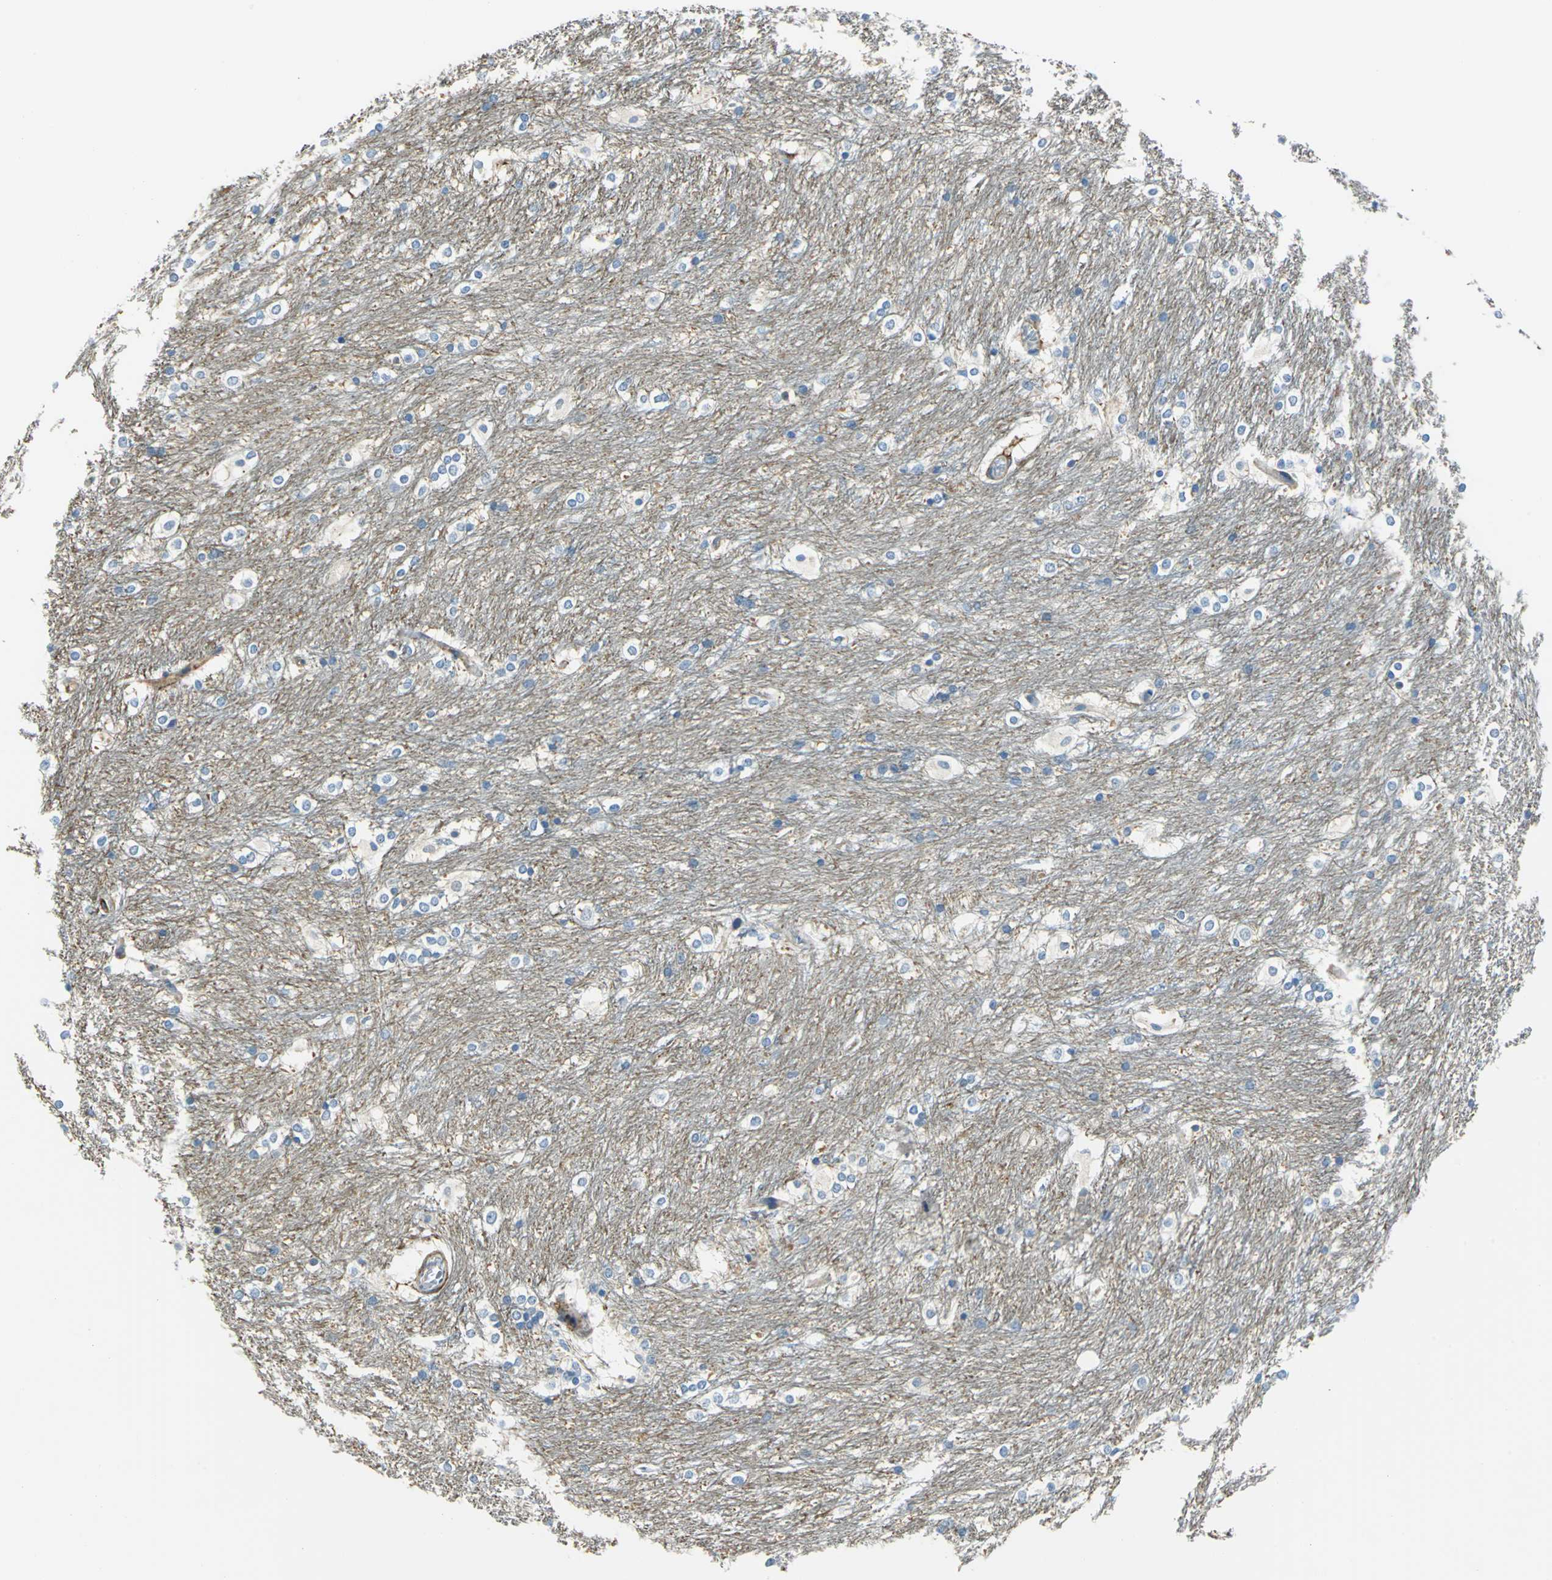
{"staining": {"intensity": "negative", "quantity": "none", "location": "none"}, "tissue": "caudate", "cell_type": "Glial cells", "image_type": "normal", "snomed": [{"axis": "morphology", "description": "Normal tissue, NOS"}, {"axis": "topography", "description": "Lateral ventricle wall"}], "caption": "DAB immunohistochemical staining of benign human caudate reveals no significant expression in glial cells. (DAB (3,3'-diaminobenzidine) immunohistochemistry visualized using brightfield microscopy, high magnification).", "gene": "AKAP12", "patient": {"sex": "female", "age": 19}}